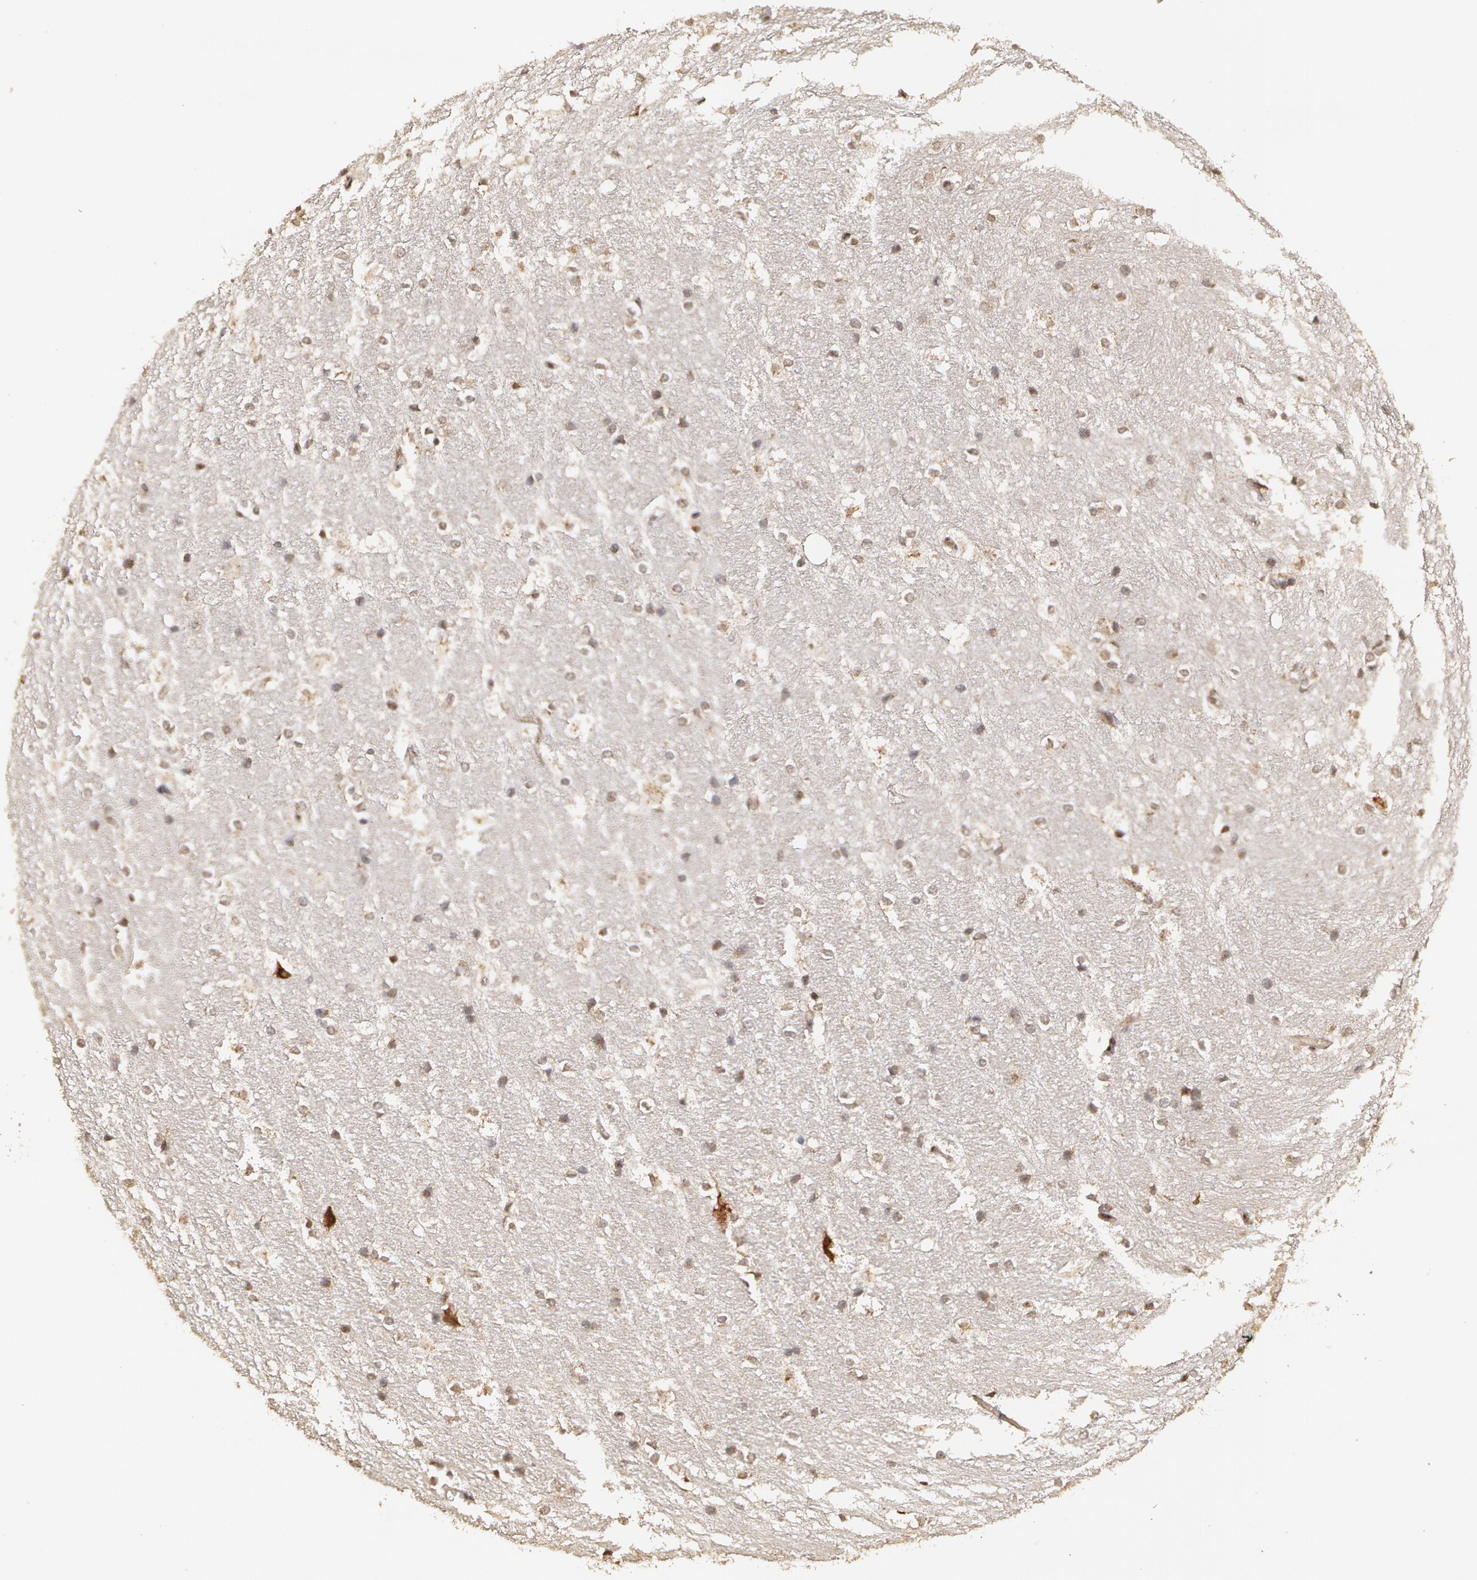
{"staining": {"intensity": "negative", "quantity": "none", "location": "none"}, "tissue": "hippocampus", "cell_type": "Glial cells", "image_type": "normal", "snomed": [{"axis": "morphology", "description": "Normal tissue, NOS"}, {"axis": "topography", "description": "Hippocampus"}], "caption": "This is an IHC image of normal human hippocampus. There is no positivity in glial cells.", "gene": "STX5", "patient": {"sex": "female", "age": 19}}